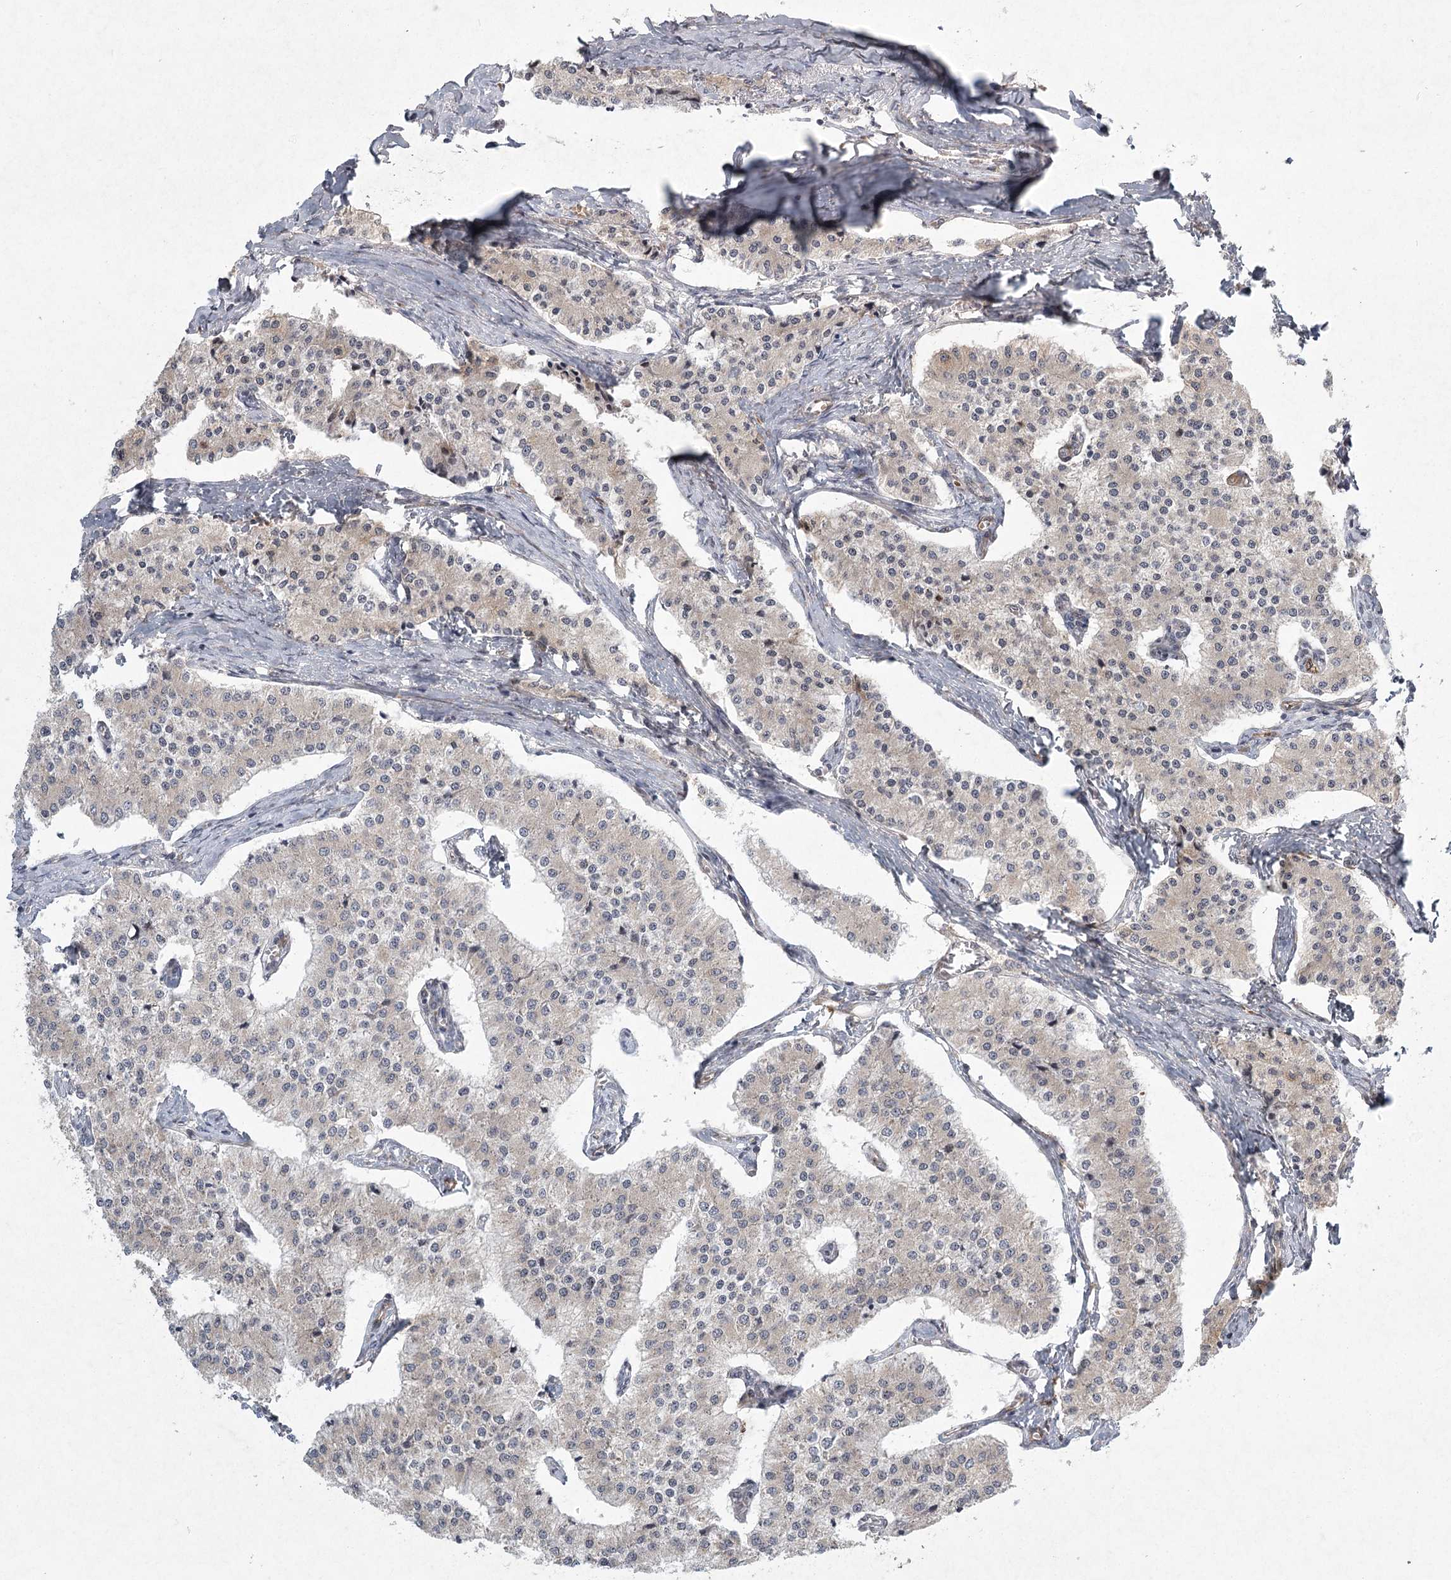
{"staining": {"intensity": "negative", "quantity": "none", "location": "none"}, "tissue": "carcinoid", "cell_type": "Tumor cells", "image_type": "cancer", "snomed": [{"axis": "morphology", "description": "Carcinoid, malignant, NOS"}, {"axis": "topography", "description": "Colon"}], "caption": "This micrograph is of carcinoid stained with immunohistochemistry to label a protein in brown with the nuclei are counter-stained blue. There is no expression in tumor cells. (Brightfield microscopy of DAB (3,3'-diaminobenzidine) IHC at high magnification).", "gene": "MEPE", "patient": {"sex": "female", "age": 52}}